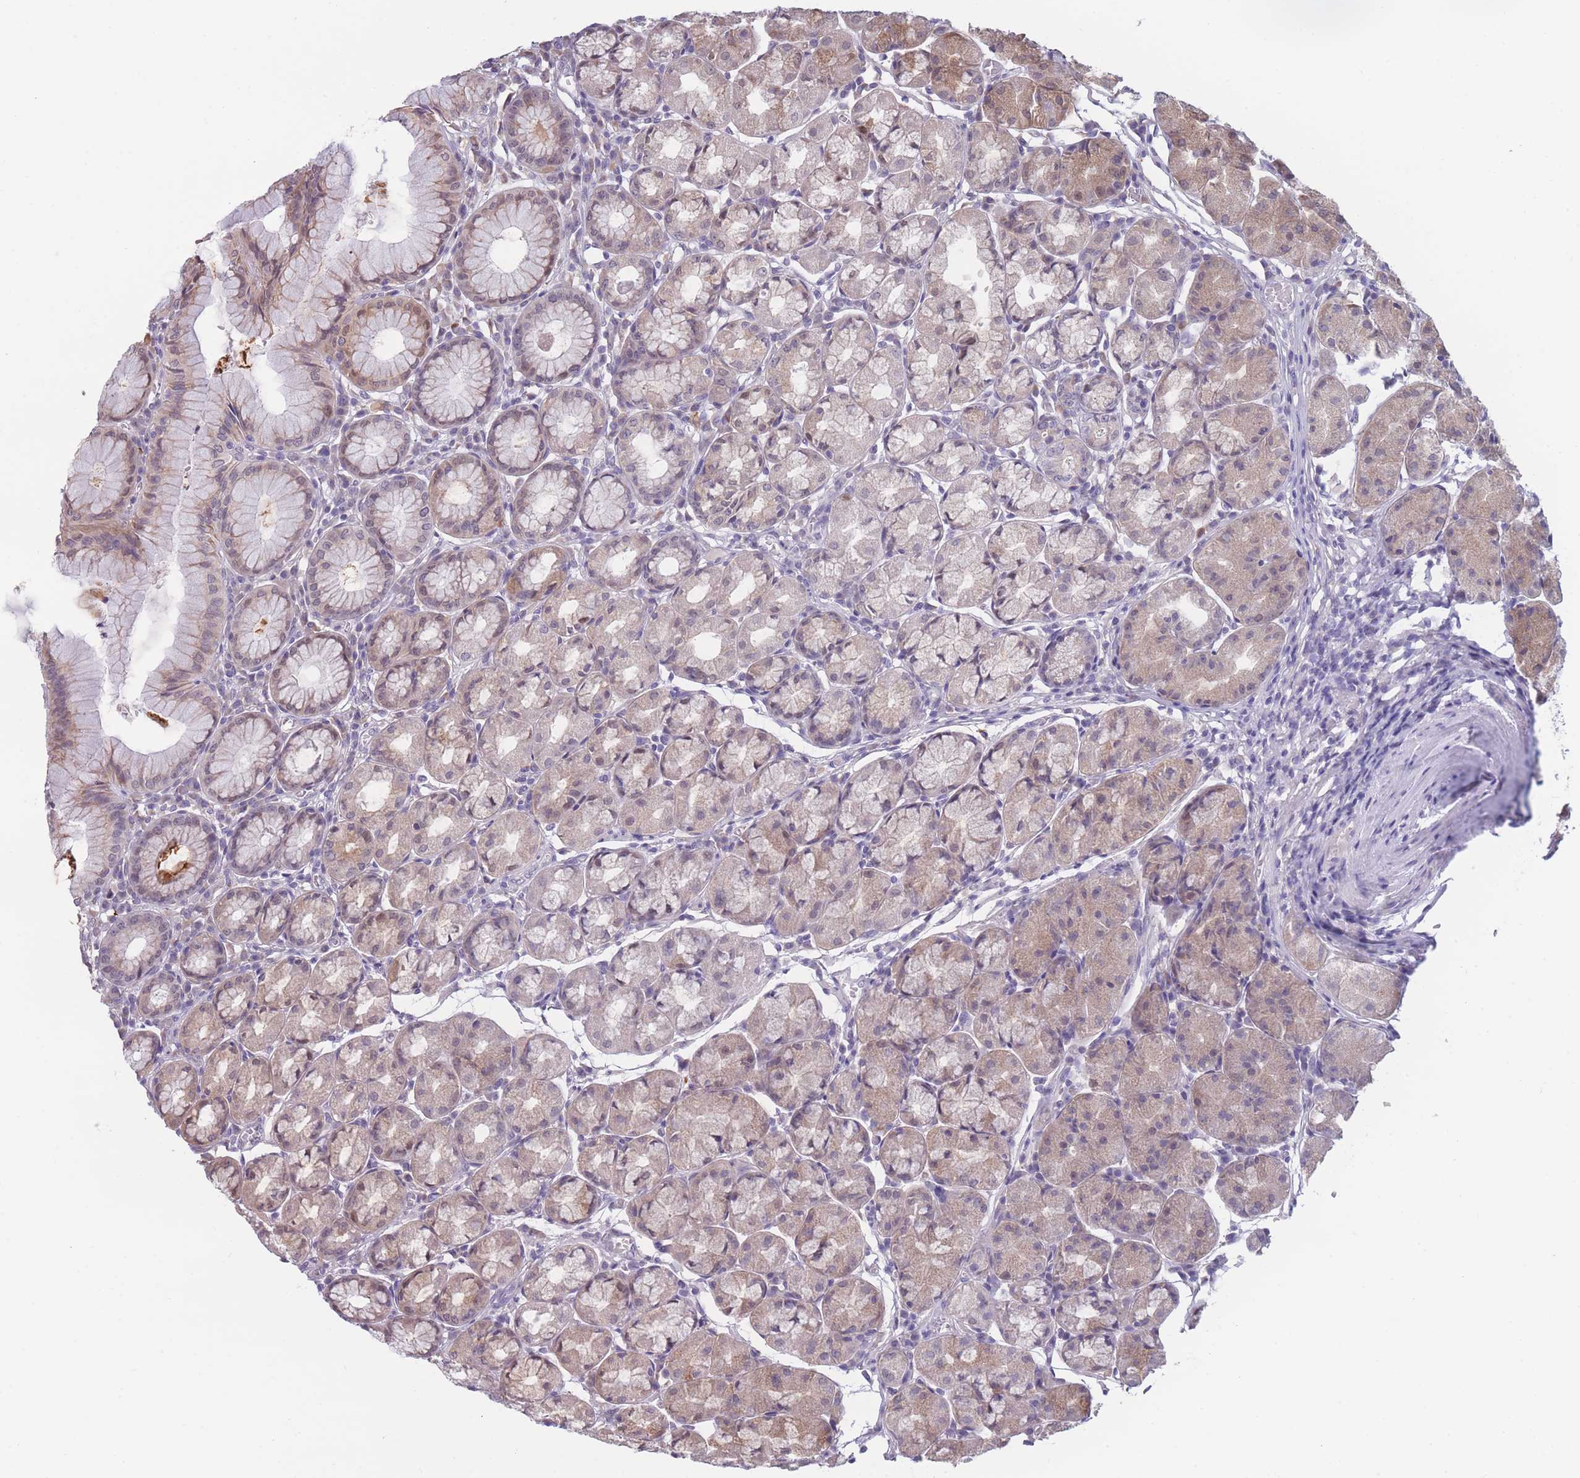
{"staining": {"intensity": "moderate", "quantity": "25%-75%", "location": "cytoplasmic/membranous"}, "tissue": "stomach", "cell_type": "Glandular cells", "image_type": "normal", "snomed": [{"axis": "morphology", "description": "Normal tissue, NOS"}, {"axis": "topography", "description": "Stomach"}], "caption": "Moderate cytoplasmic/membranous staining for a protein is appreciated in approximately 25%-75% of glandular cells of unremarkable stomach using immunohistochemistry (IHC).", "gene": "COL27A1", "patient": {"sex": "male", "age": 55}}